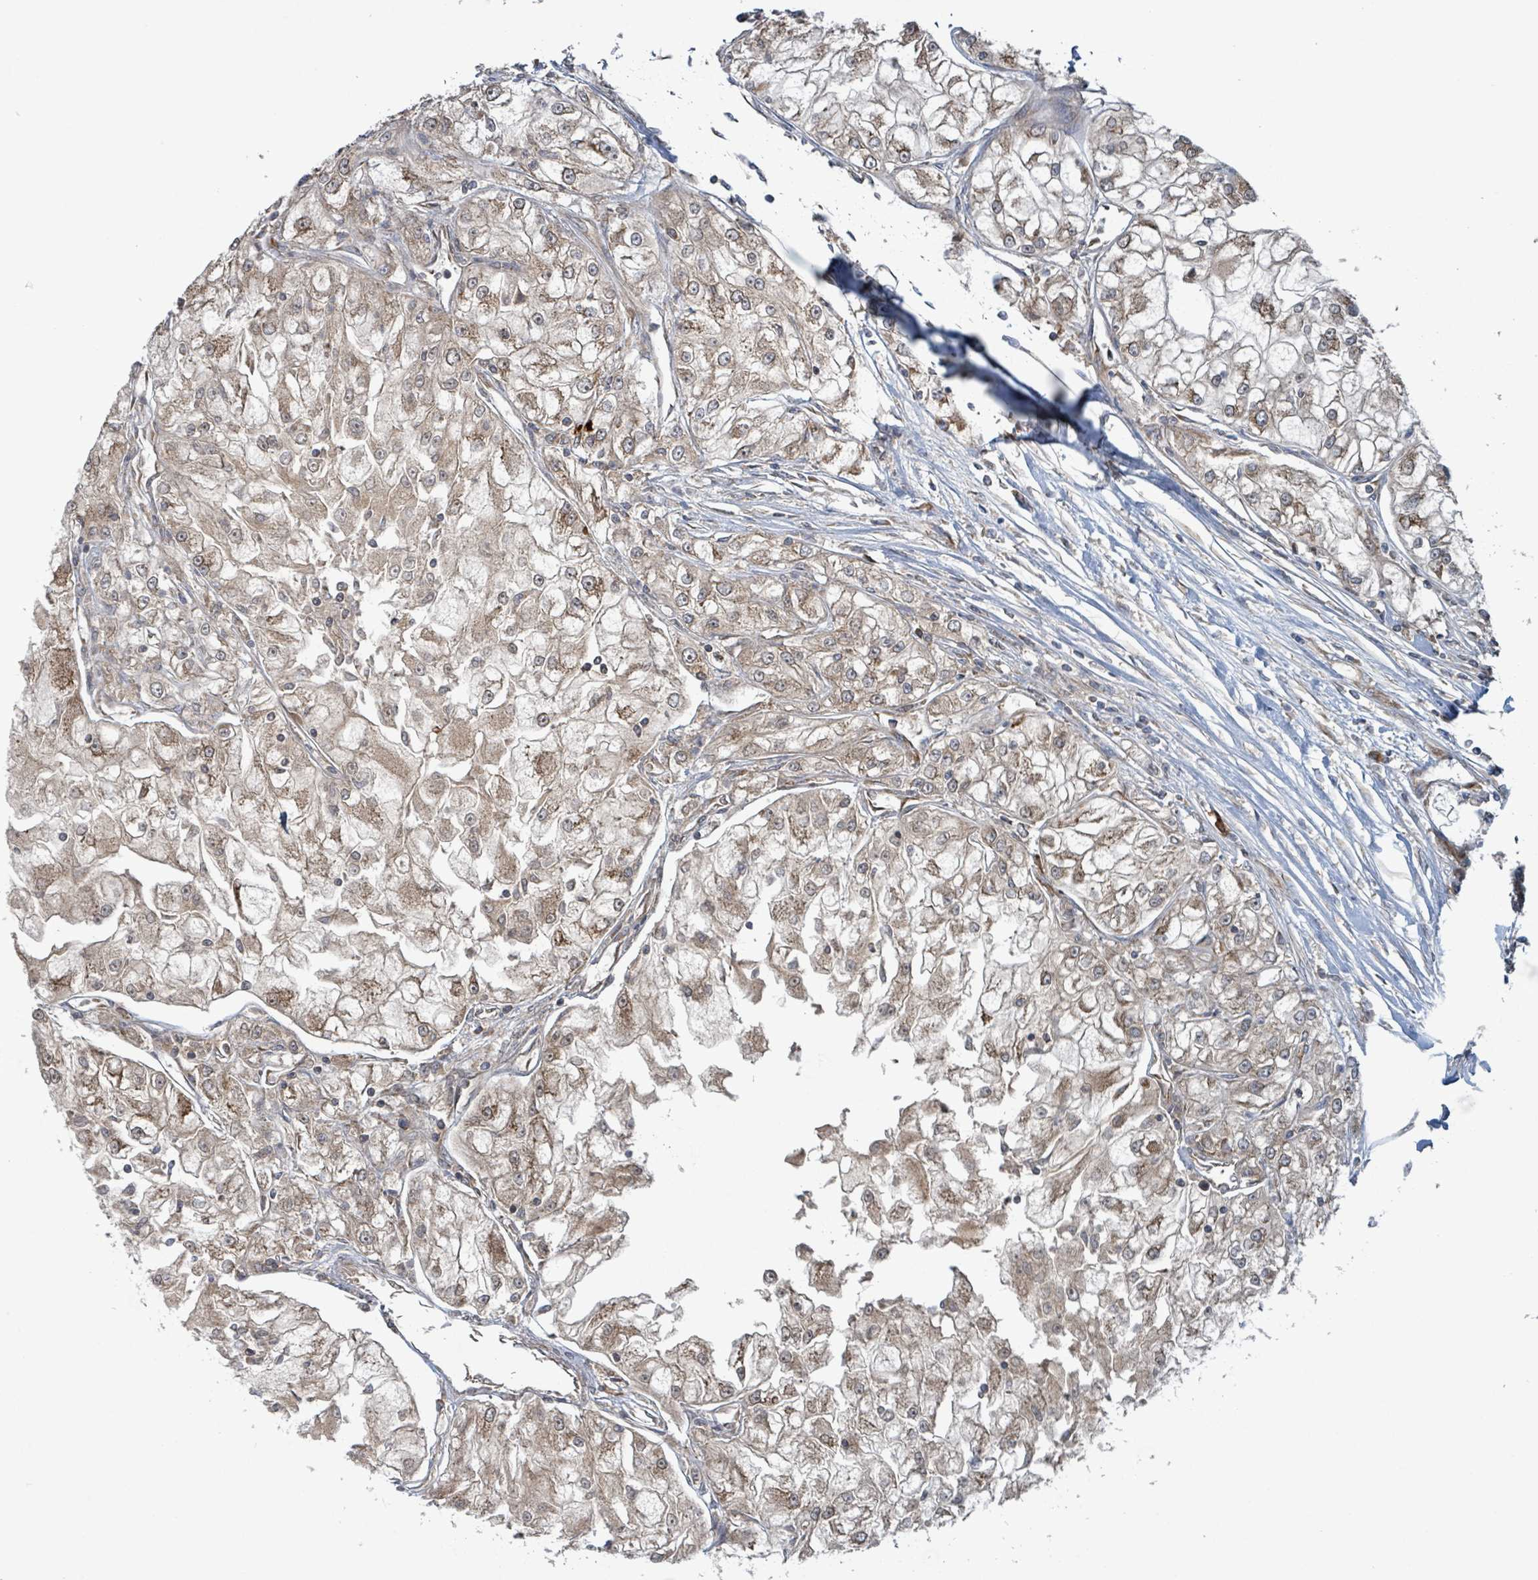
{"staining": {"intensity": "moderate", "quantity": ">75%", "location": "cytoplasmic/membranous"}, "tissue": "renal cancer", "cell_type": "Tumor cells", "image_type": "cancer", "snomed": [{"axis": "morphology", "description": "Adenocarcinoma, NOS"}, {"axis": "topography", "description": "Kidney"}], "caption": "The micrograph displays immunohistochemical staining of renal cancer. There is moderate cytoplasmic/membranous staining is appreciated in about >75% of tumor cells. (Stains: DAB in brown, nuclei in blue, Microscopy: brightfield microscopy at high magnification).", "gene": "OR51E1", "patient": {"sex": "female", "age": 72}}